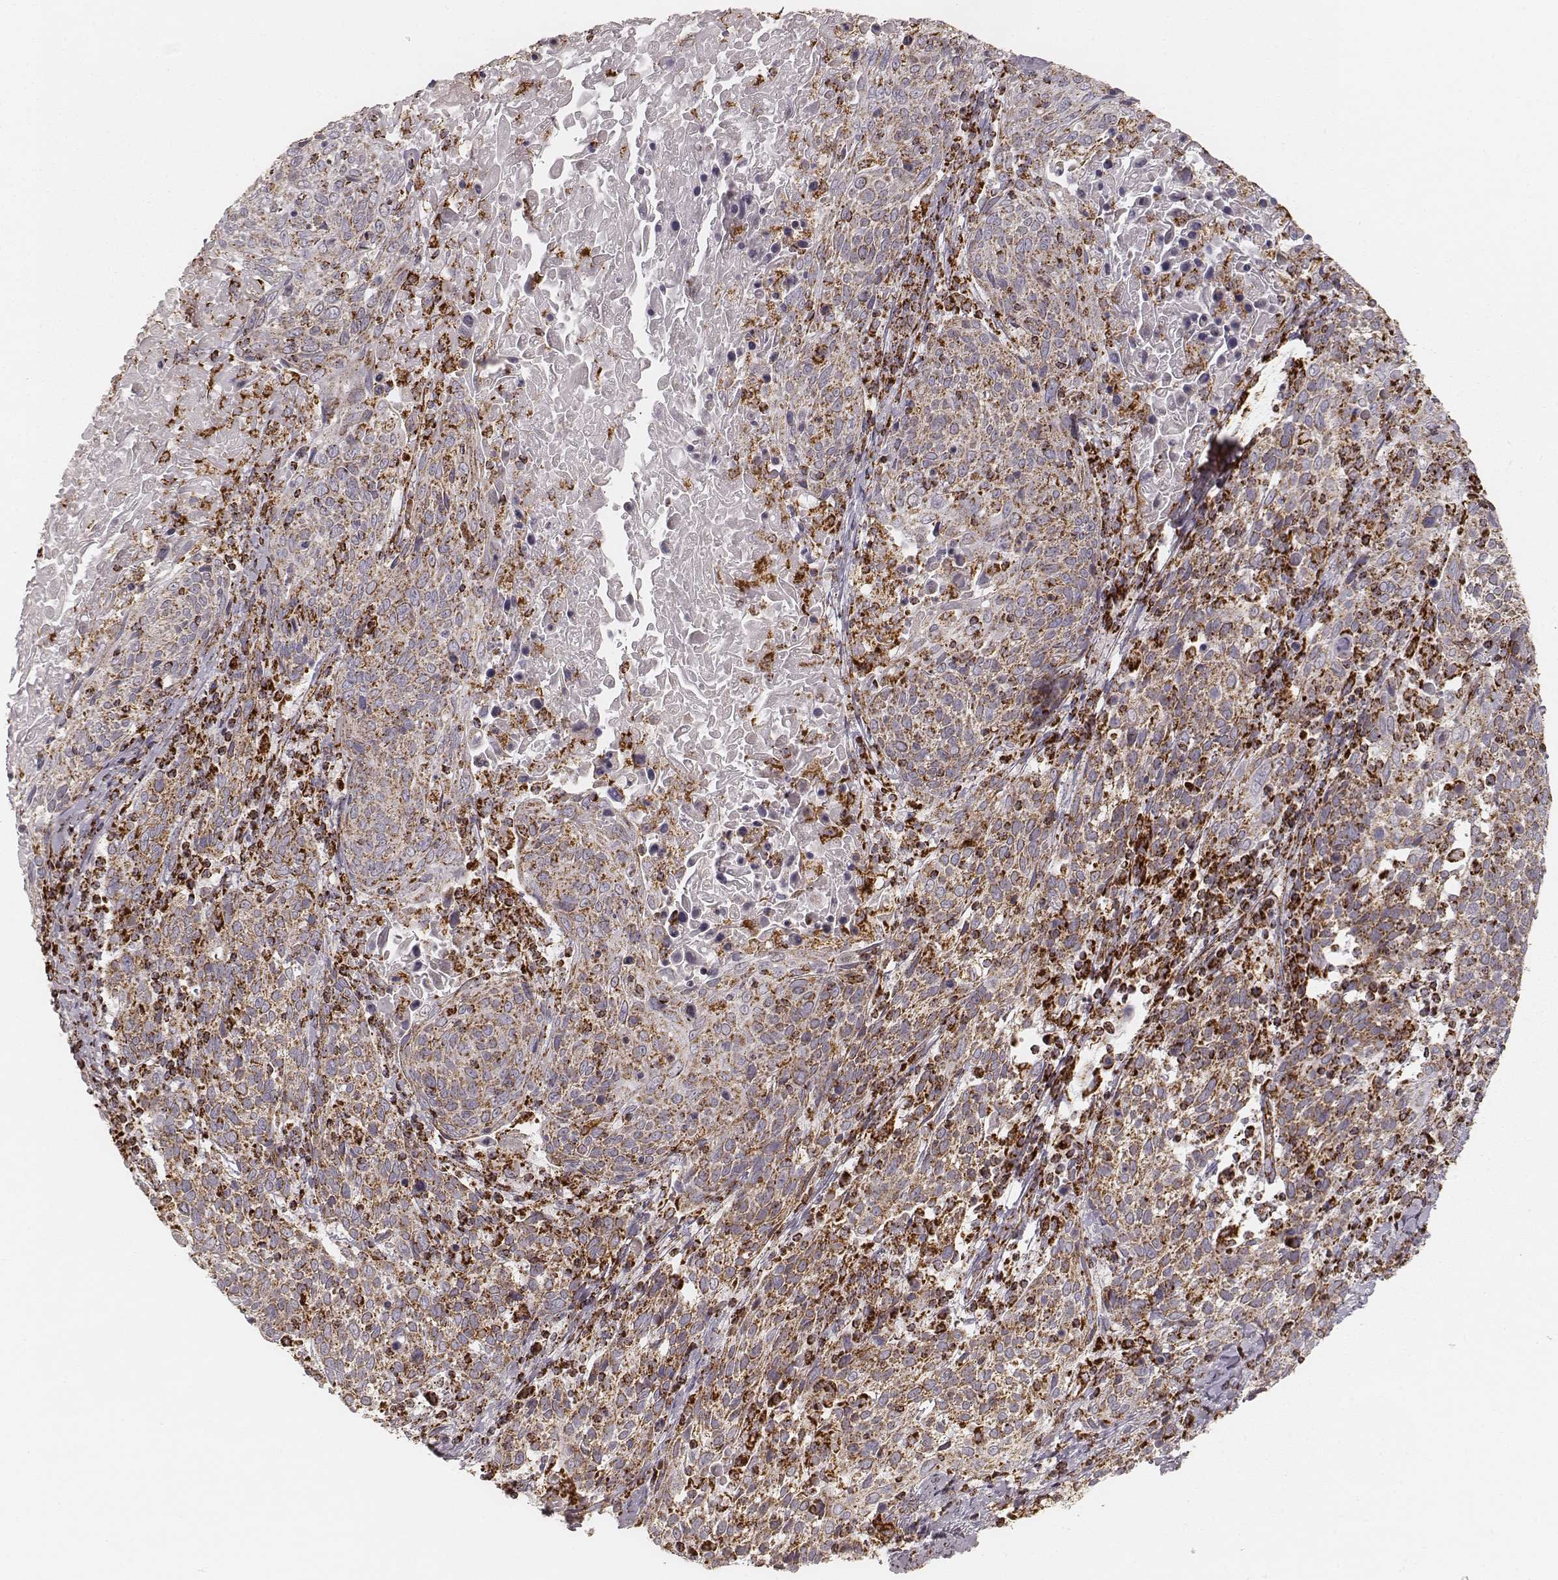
{"staining": {"intensity": "moderate", "quantity": ">75%", "location": "cytoplasmic/membranous"}, "tissue": "cervical cancer", "cell_type": "Tumor cells", "image_type": "cancer", "snomed": [{"axis": "morphology", "description": "Squamous cell carcinoma, NOS"}, {"axis": "topography", "description": "Cervix"}], "caption": "Immunohistochemistry (IHC) image of neoplastic tissue: cervical cancer (squamous cell carcinoma) stained using IHC demonstrates medium levels of moderate protein expression localized specifically in the cytoplasmic/membranous of tumor cells, appearing as a cytoplasmic/membranous brown color.", "gene": "CS", "patient": {"sex": "female", "age": 61}}